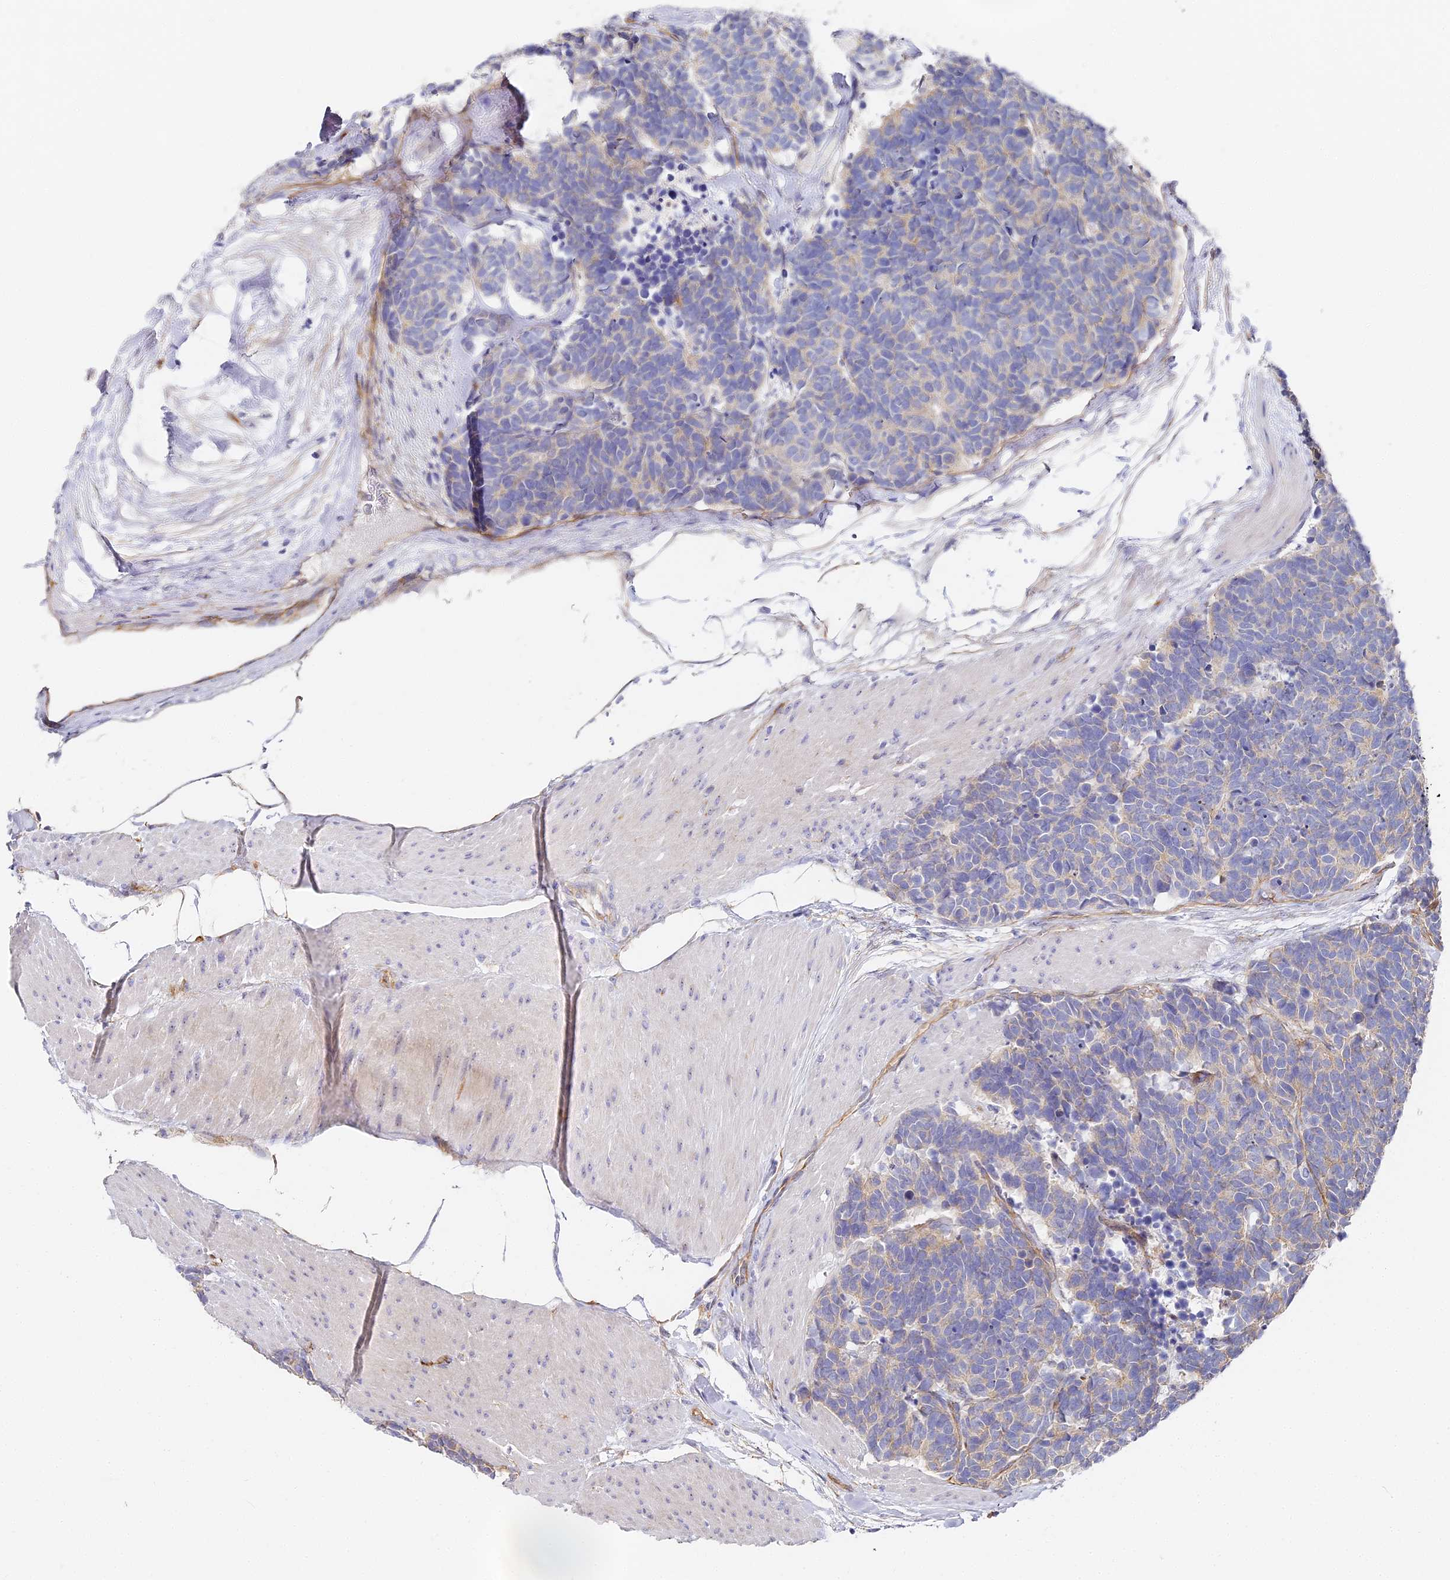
{"staining": {"intensity": "negative", "quantity": "none", "location": "none"}, "tissue": "carcinoid", "cell_type": "Tumor cells", "image_type": "cancer", "snomed": [{"axis": "morphology", "description": "Carcinoma, NOS"}, {"axis": "morphology", "description": "Carcinoid, malignant, NOS"}, {"axis": "topography", "description": "Urinary bladder"}], "caption": "Immunohistochemical staining of carcinoid shows no significant positivity in tumor cells. The staining was performed using DAB to visualize the protein expression in brown, while the nuclei were stained in blue with hematoxylin (Magnification: 20x).", "gene": "CCDC30", "patient": {"sex": "male", "age": 57}}